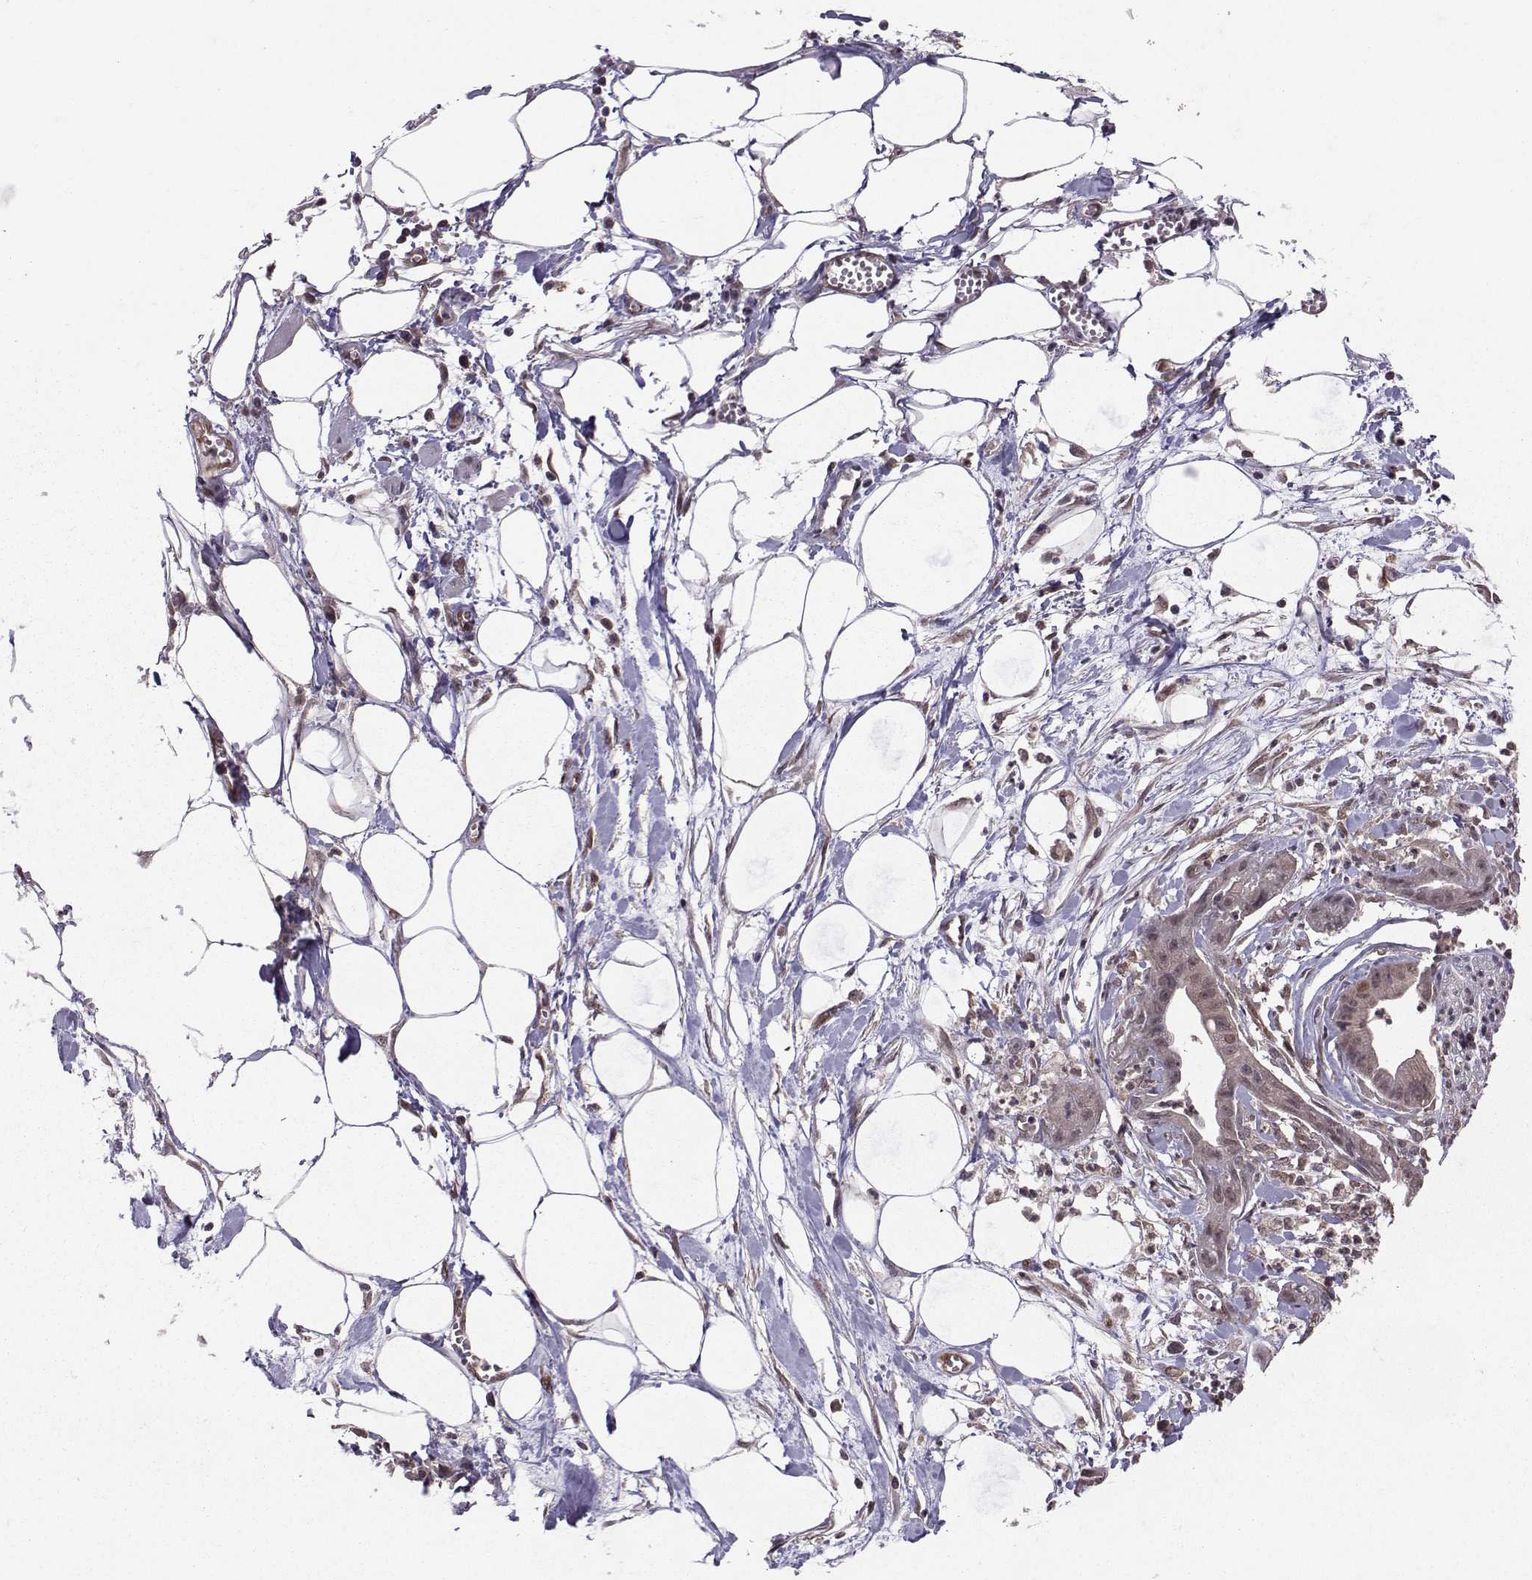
{"staining": {"intensity": "negative", "quantity": "none", "location": "none"}, "tissue": "pancreatic cancer", "cell_type": "Tumor cells", "image_type": "cancer", "snomed": [{"axis": "morphology", "description": "Normal tissue, NOS"}, {"axis": "morphology", "description": "Adenocarcinoma, NOS"}, {"axis": "topography", "description": "Lymph node"}, {"axis": "topography", "description": "Pancreas"}], "caption": "Tumor cells show no significant positivity in pancreatic cancer (adenocarcinoma).", "gene": "PPP2R2A", "patient": {"sex": "female", "age": 58}}